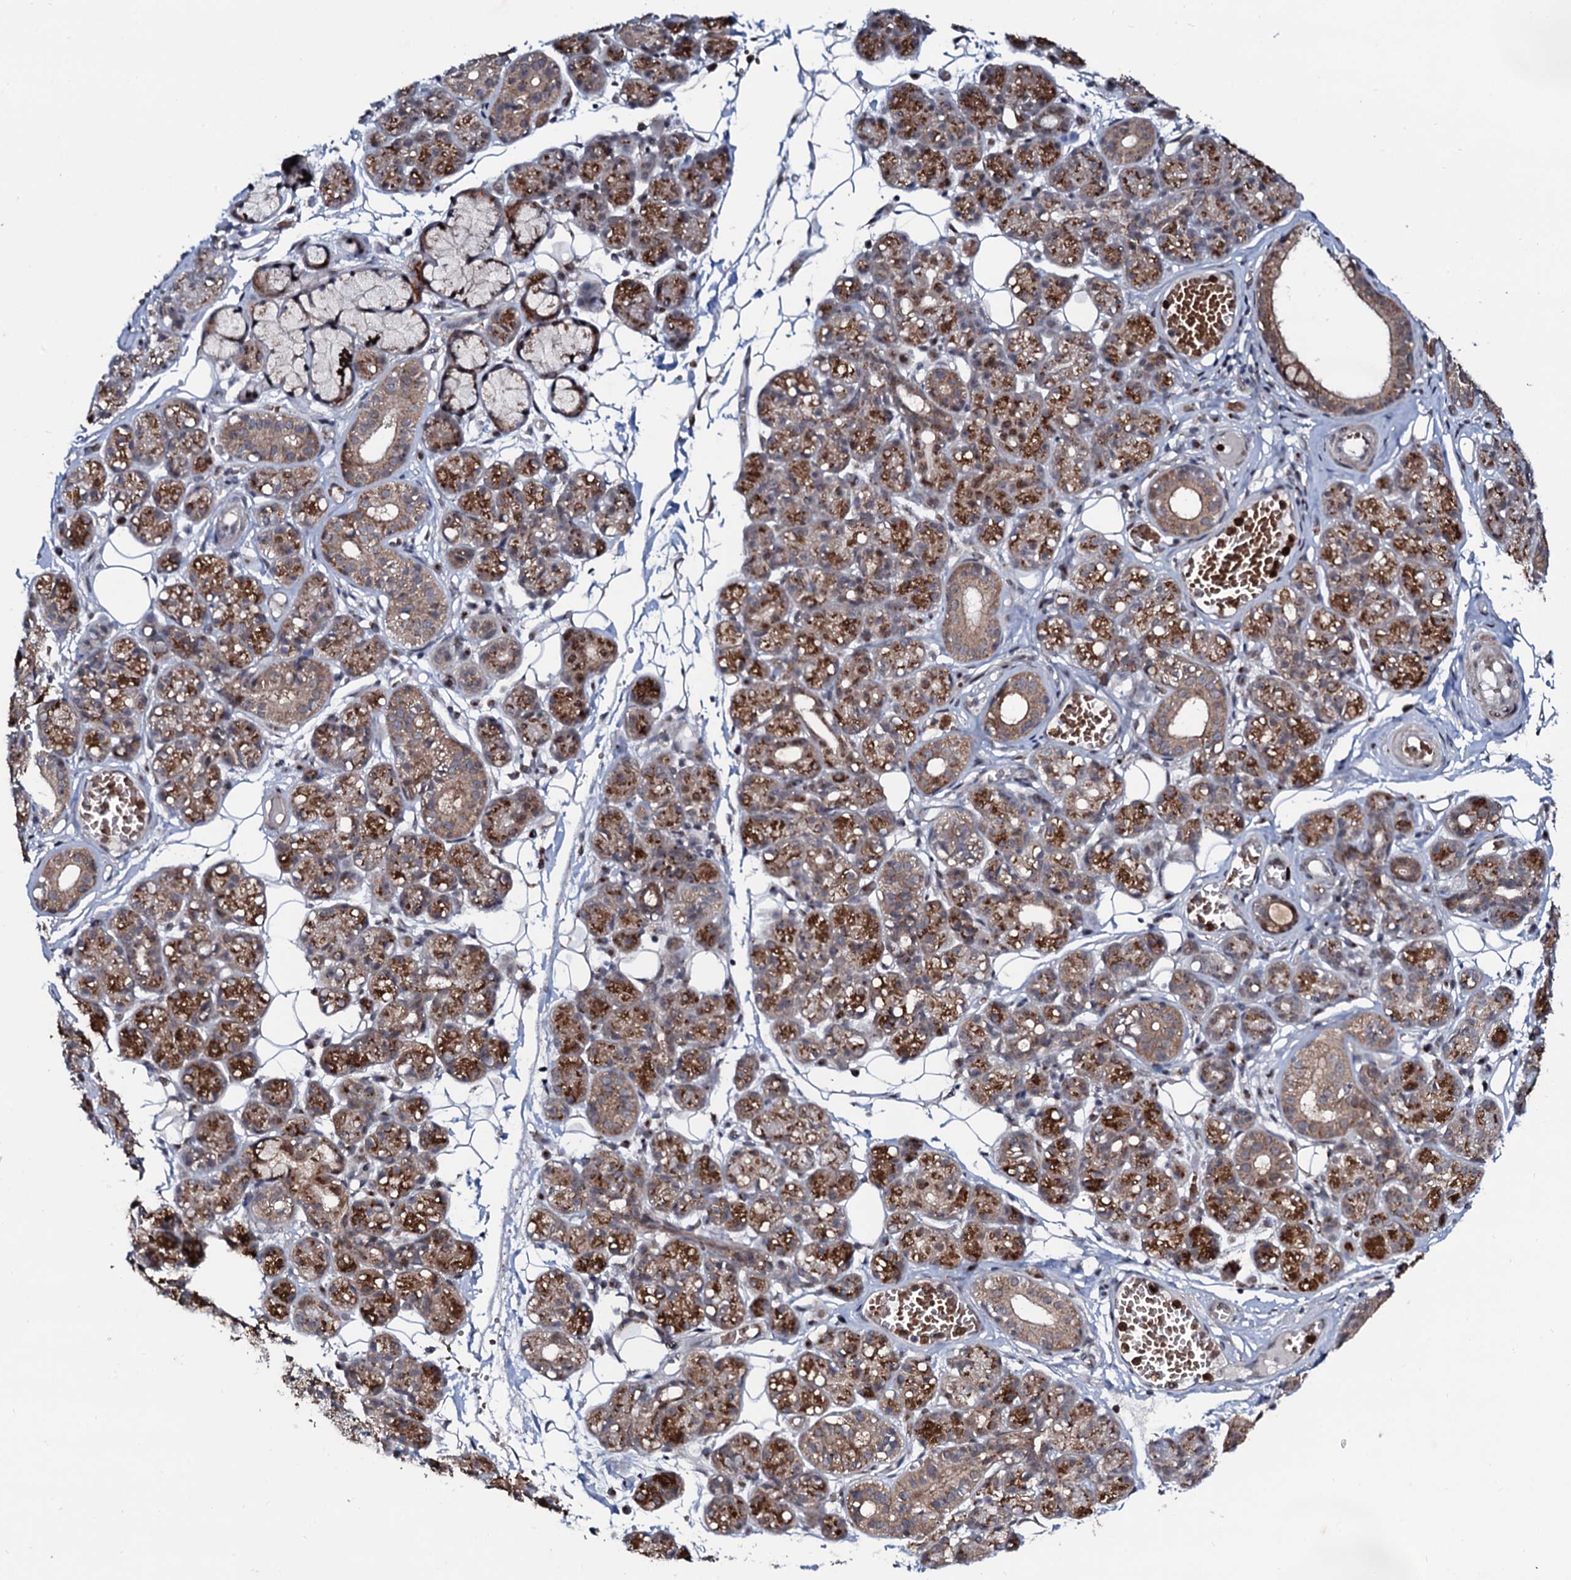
{"staining": {"intensity": "moderate", "quantity": "25%-75%", "location": "cytoplasmic/membranous"}, "tissue": "salivary gland", "cell_type": "Glandular cells", "image_type": "normal", "snomed": [{"axis": "morphology", "description": "Normal tissue, NOS"}, {"axis": "topography", "description": "Salivary gland"}], "caption": "This image displays unremarkable salivary gland stained with immunohistochemistry (IHC) to label a protein in brown. The cytoplasmic/membranous of glandular cells show moderate positivity for the protein. Nuclei are counter-stained blue.", "gene": "COG6", "patient": {"sex": "male", "age": 63}}